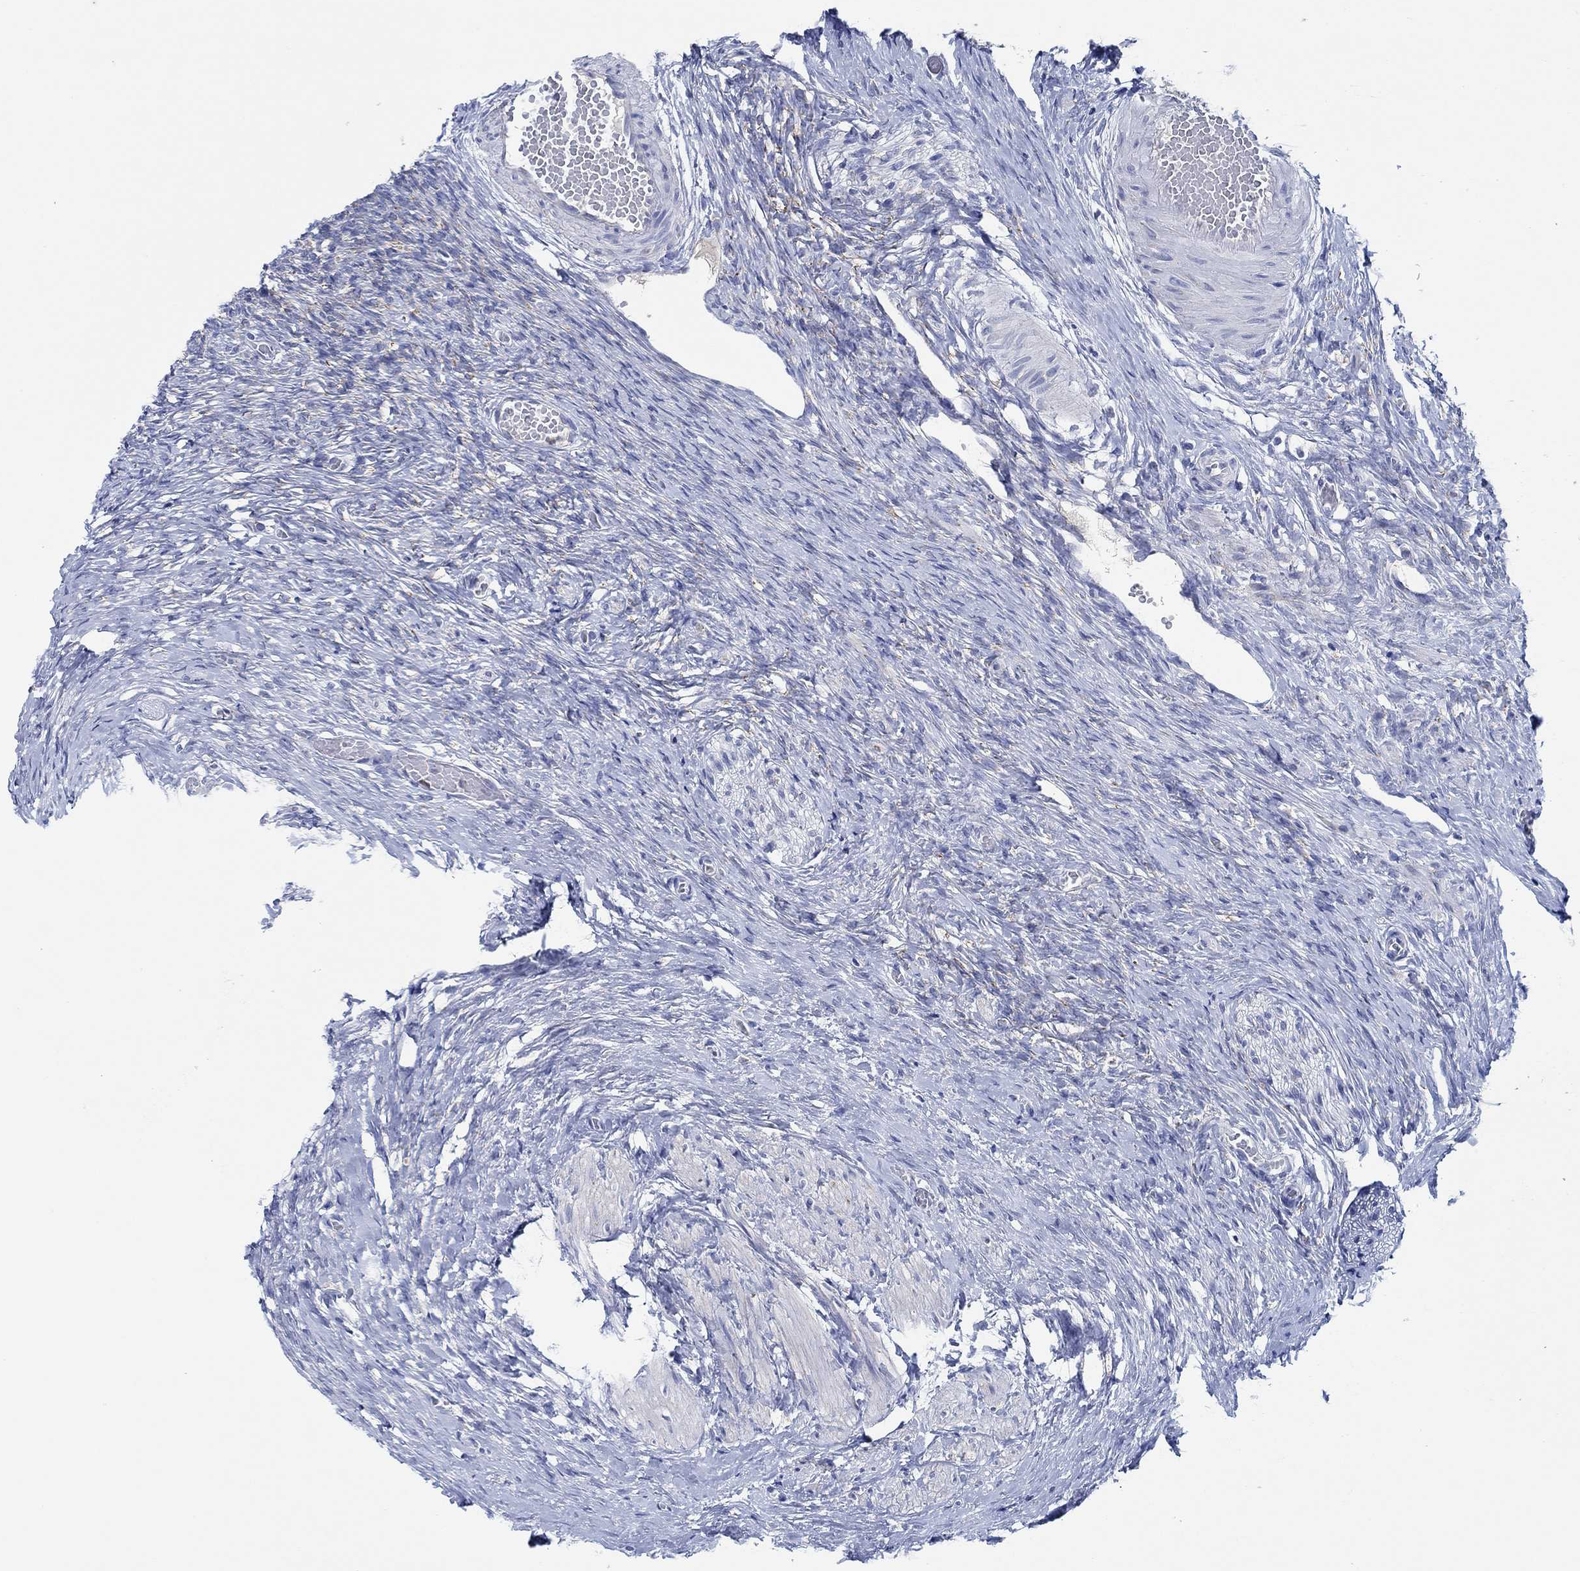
{"staining": {"intensity": "negative", "quantity": "none", "location": "none"}, "tissue": "ovary", "cell_type": "Follicle cells", "image_type": "normal", "snomed": [{"axis": "morphology", "description": "Normal tissue, NOS"}, {"axis": "topography", "description": "Ovary"}], "caption": "A high-resolution micrograph shows immunohistochemistry staining of normal ovary, which displays no significant expression in follicle cells. (DAB (3,3'-diaminobenzidine) IHC, high magnification).", "gene": "CPM", "patient": {"sex": "female", "age": 27}}